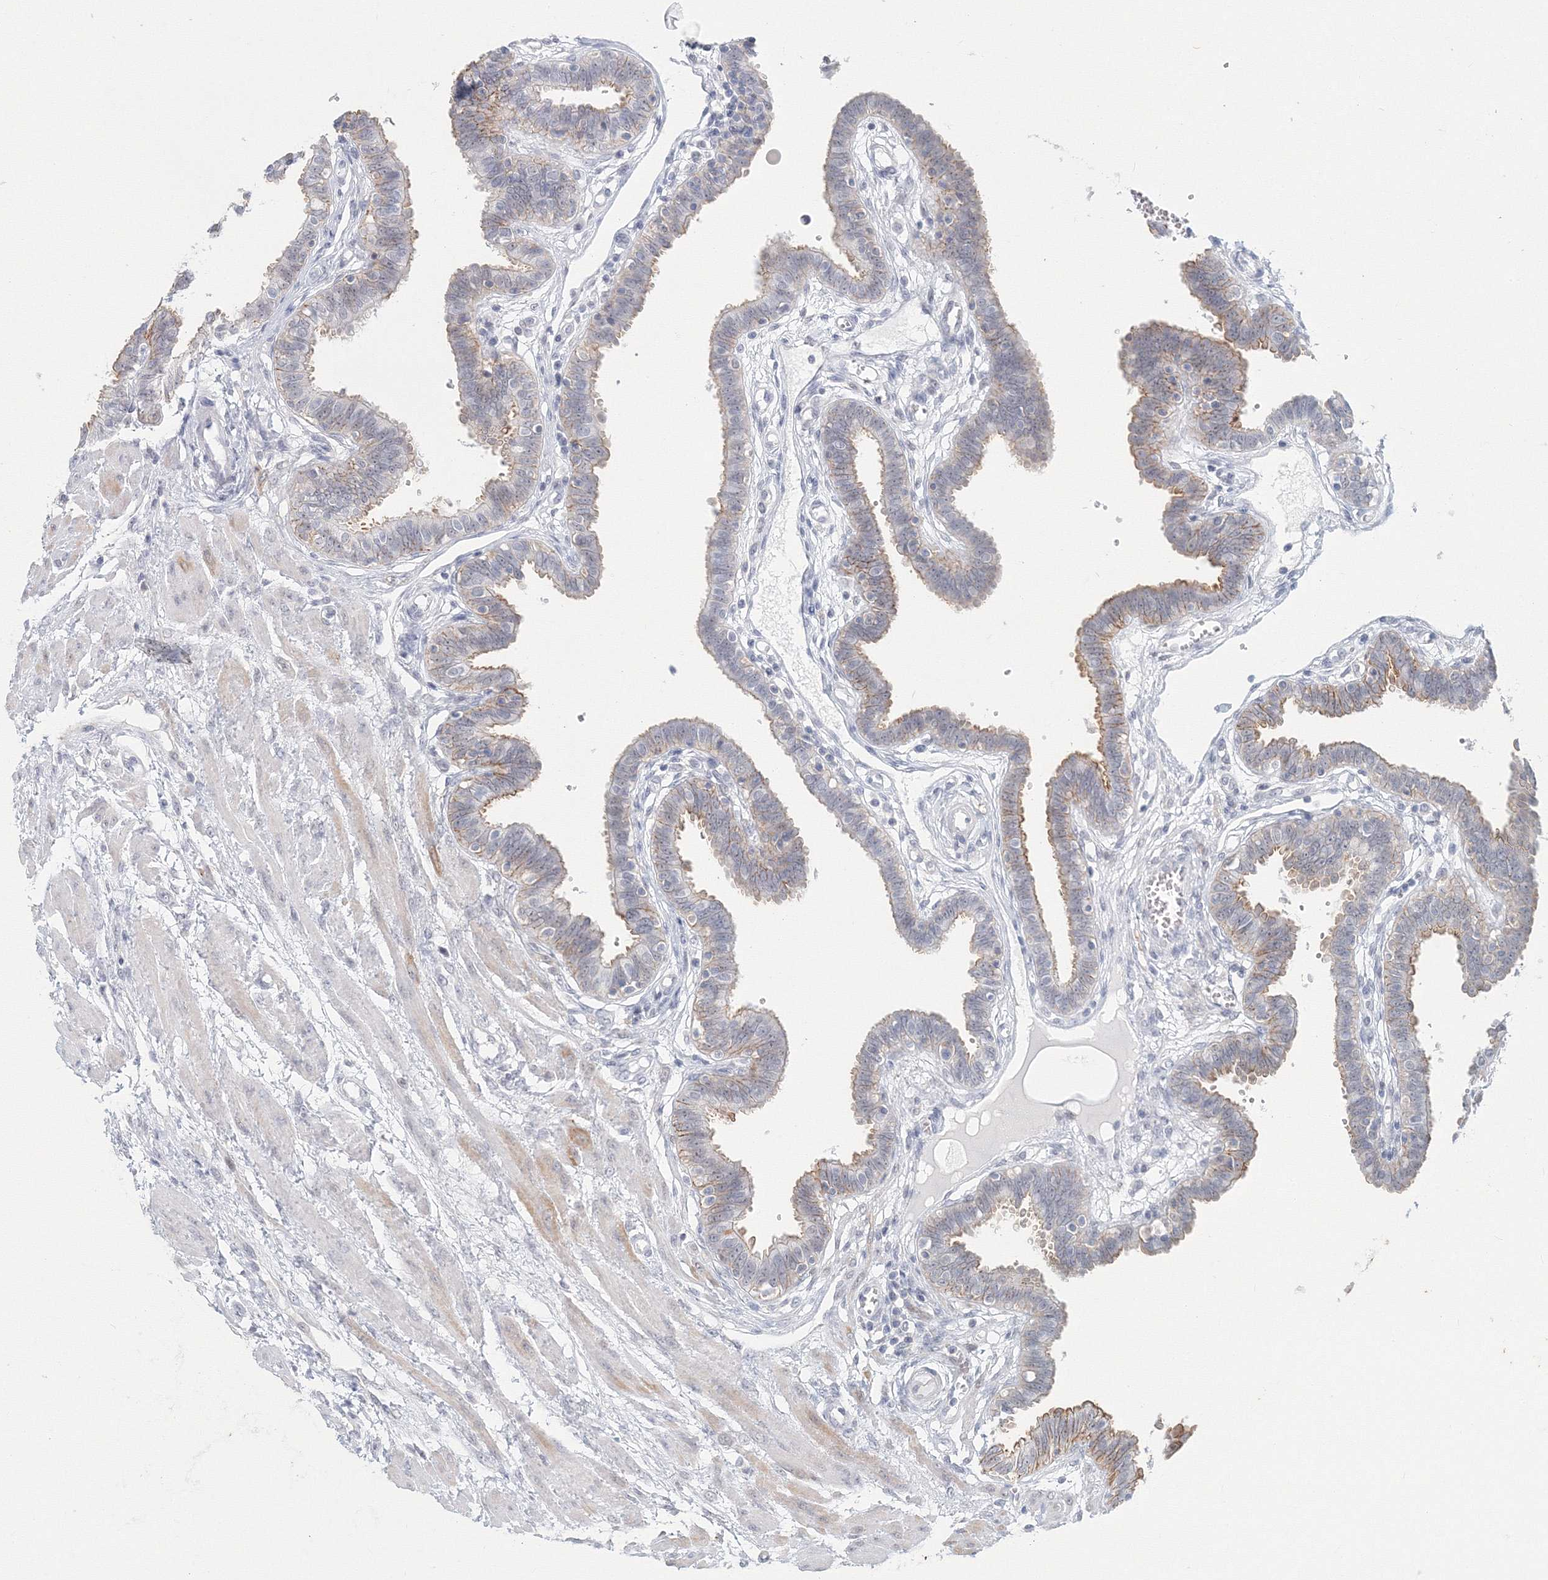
{"staining": {"intensity": "weak", "quantity": "25%-75%", "location": "cytoplasmic/membranous"}, "tissue": "fallopian tube", "cell_type": "Glandular cells", "image_type": "normal", "snomed": [{"axis": "morphology", "description": "Normal tissue, NOS"}, {"axis": "topography", "description": "Fallopian tube"}], "caption": "Protein staining shows weak cytoplasmic/membranous positivity in approximately 25%-75% of glandular cells in unremarkable fallopian tube.", "gene": "VSIG1", "patient": {"sex": "female", "age": 32}}